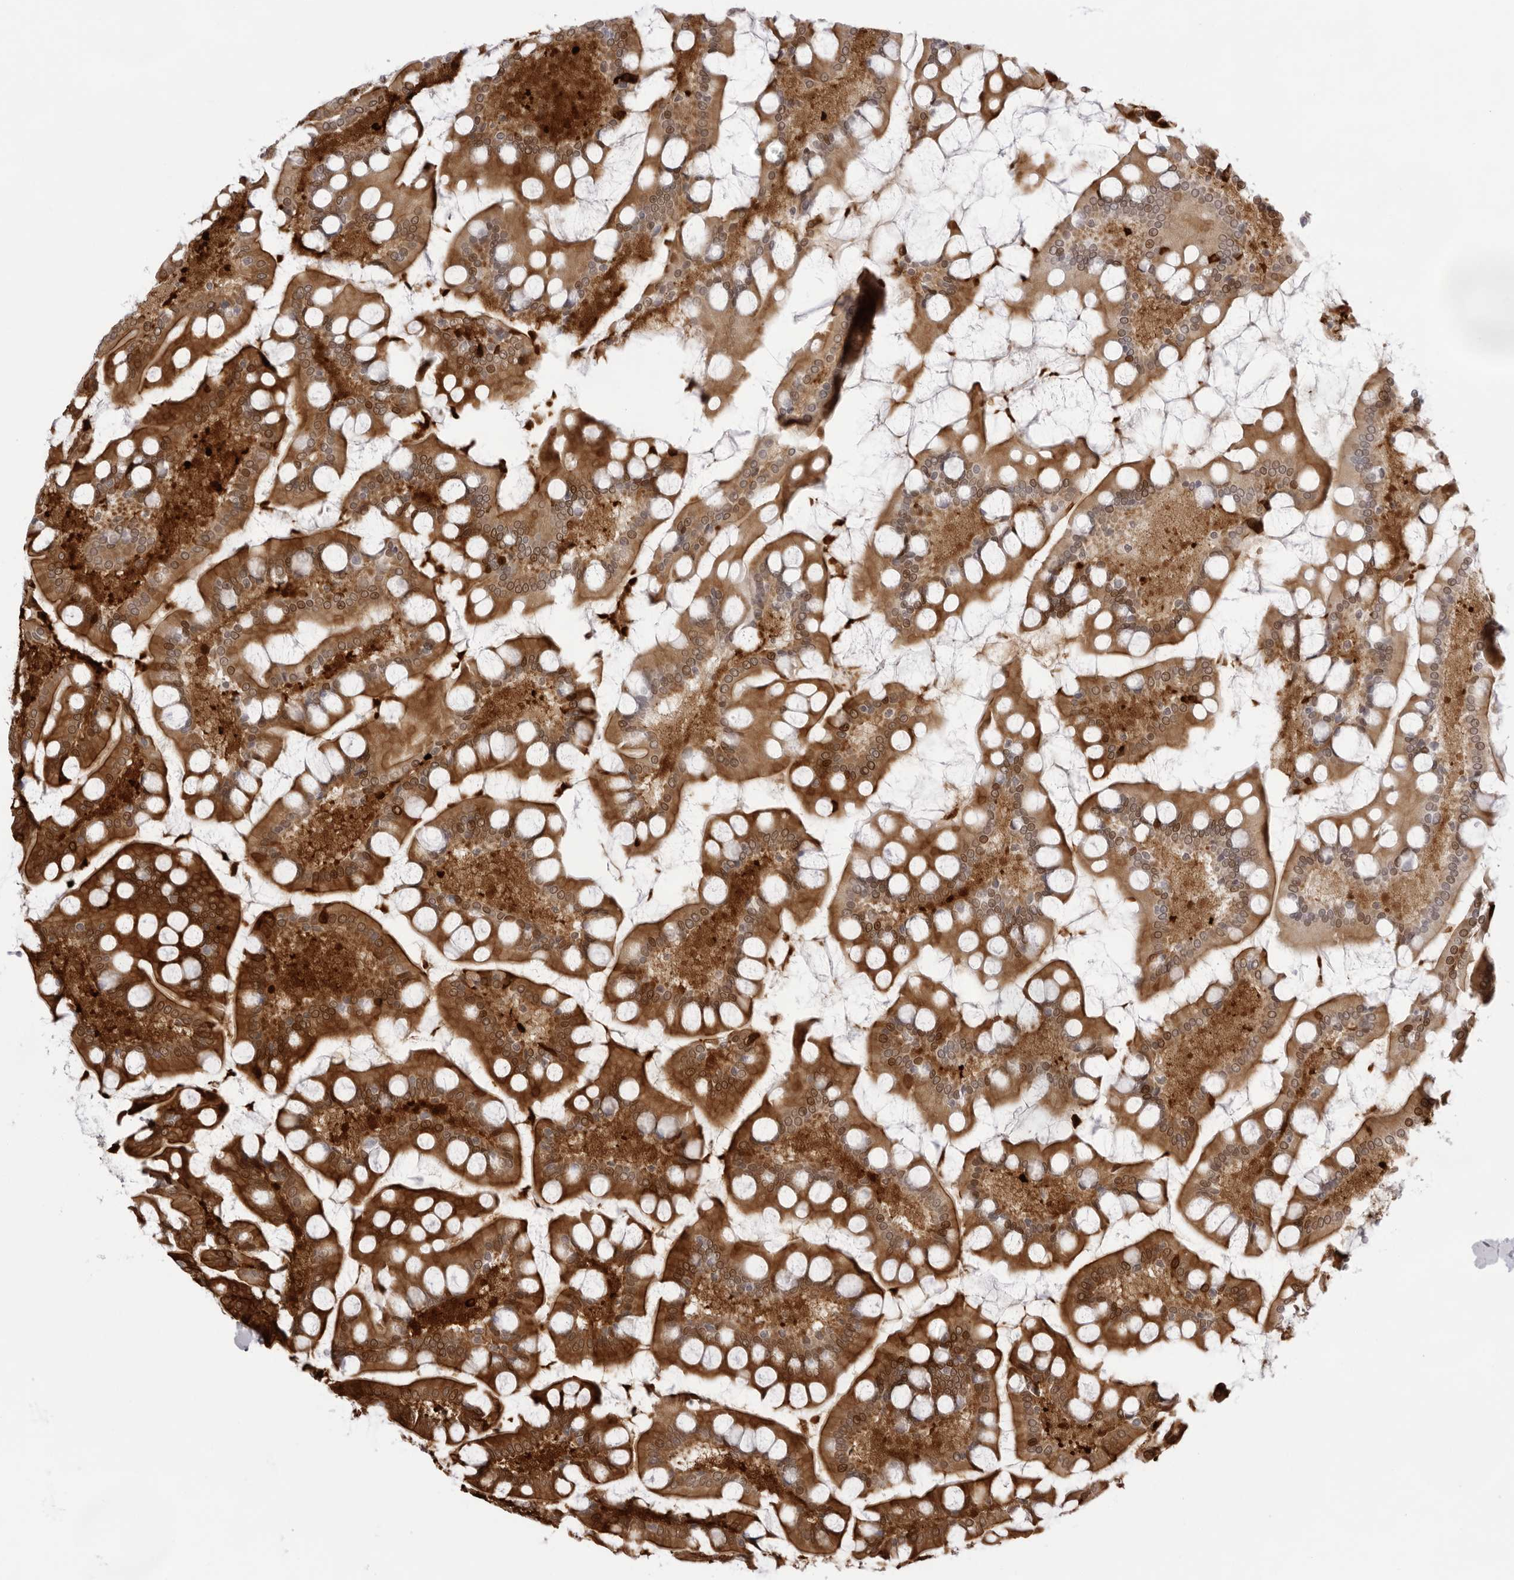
{"staining": {"intensity": "strong", "quantity": ">75%", "location": "cytoplasmic/membranous,nuclear"}, "tissue": "small intestine", "cell_type": "Glandular cells", "image_type": "normal", "snomed": [{"axis": "morphology", "description": "Normal tissue, NOS"}, {"axis": "topography", "description": "Small intestine"}], "caption": "Benign small intestine demonstrates strong cytoplasmic/membranous,nuclear positivity in approximately >75% of glandular cells, visualized by immunohistochemistry.", "gene": "SPTA1", "patient": {"sex": "male", "age": 41}}